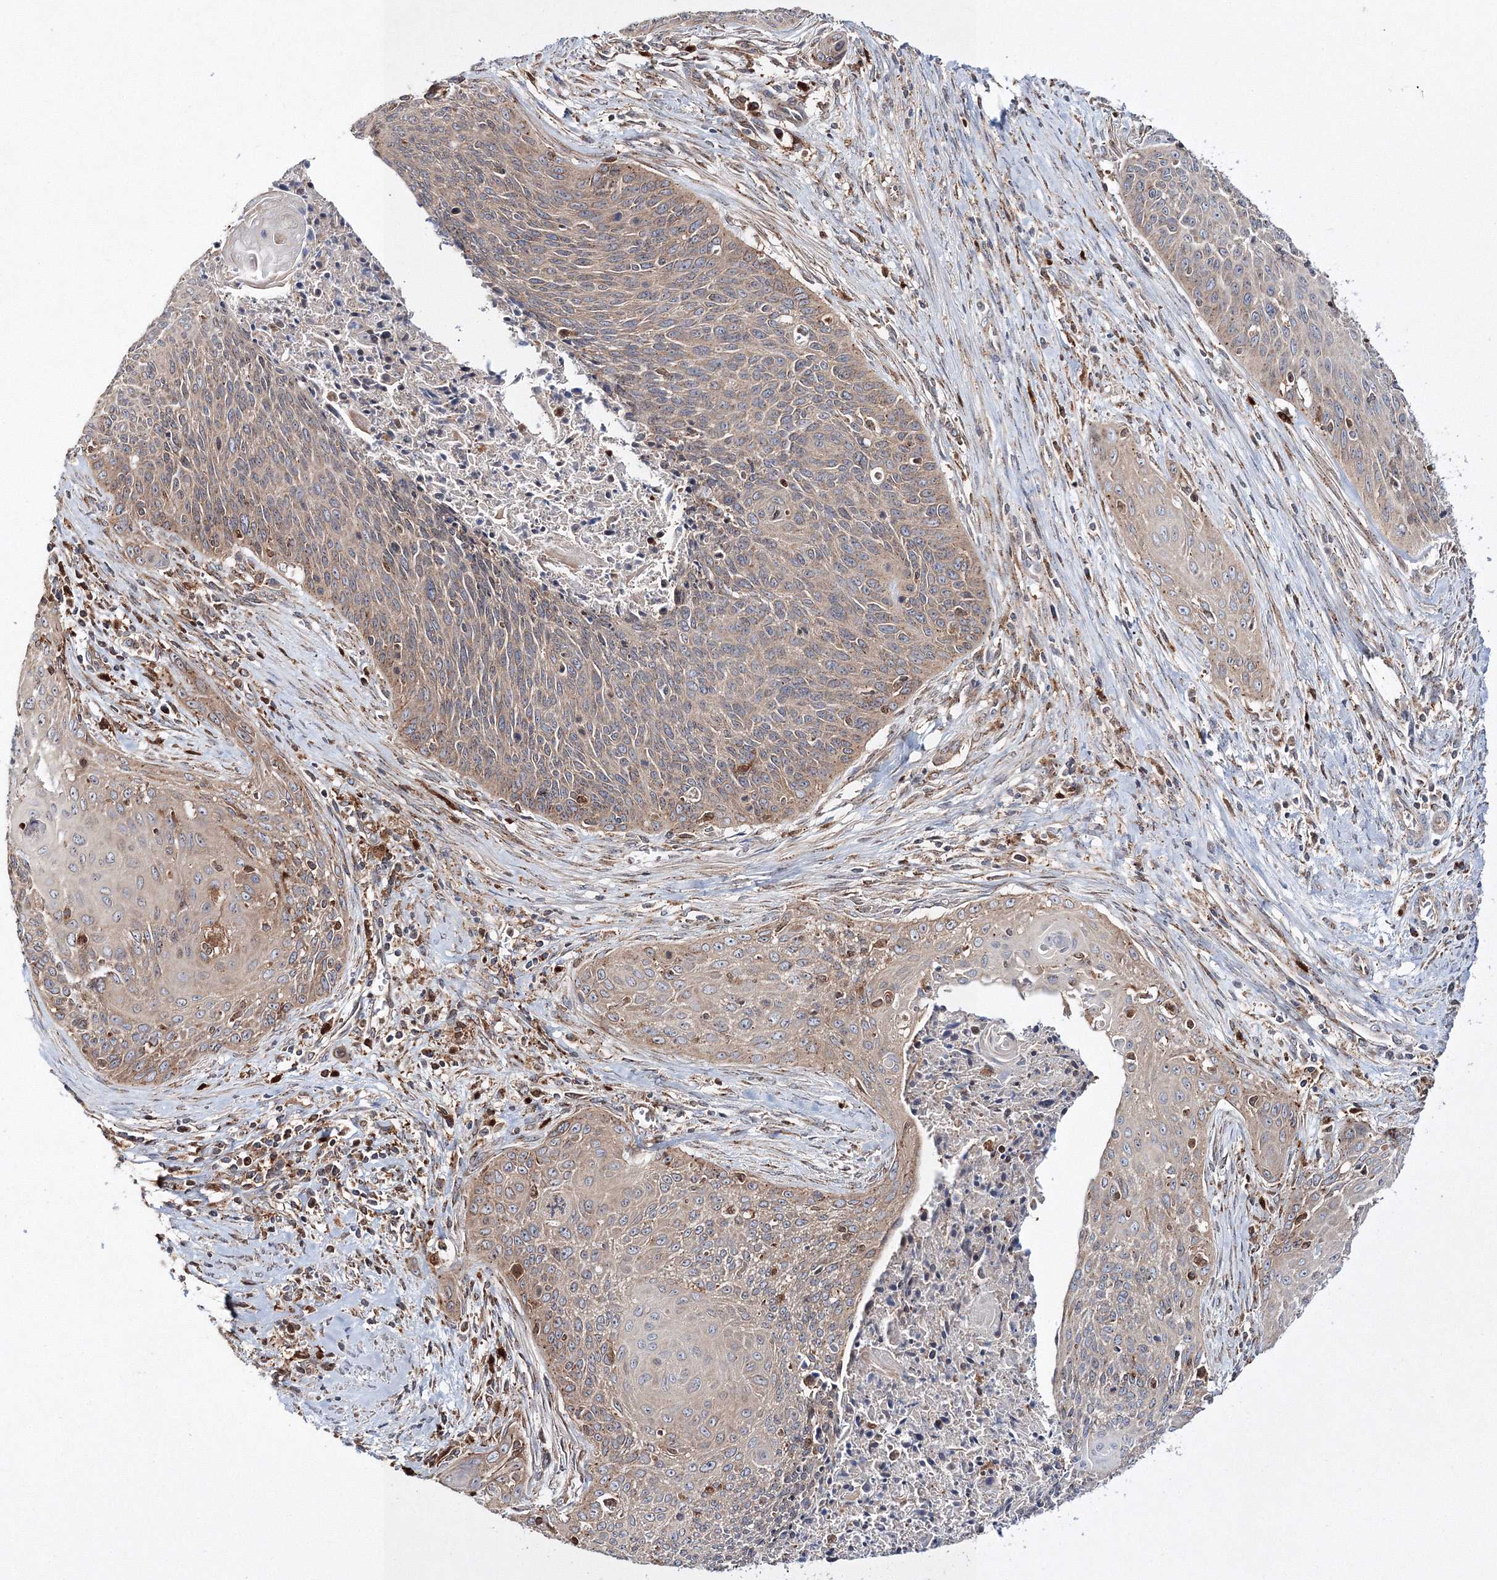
{"staining": {"intensity": "weak", "quantity": "<25%", "location": "cytoplasmic/membranous"}, "tissue": "cervical cancer", "cell_type": "Tumor cells", "image_type": "cancer", "snomed": [{"axis": "morphology", "description": "Squamous cell carcinoma, NOS"}, {"axis": "topography", "description": "Cervix"}], "caption": "Tumor cells are negative for brown protein staining in squamous cell carcinoma (cervical).", "gene": "ARCN1", "patient": {"sex": "female", "age": 55}}